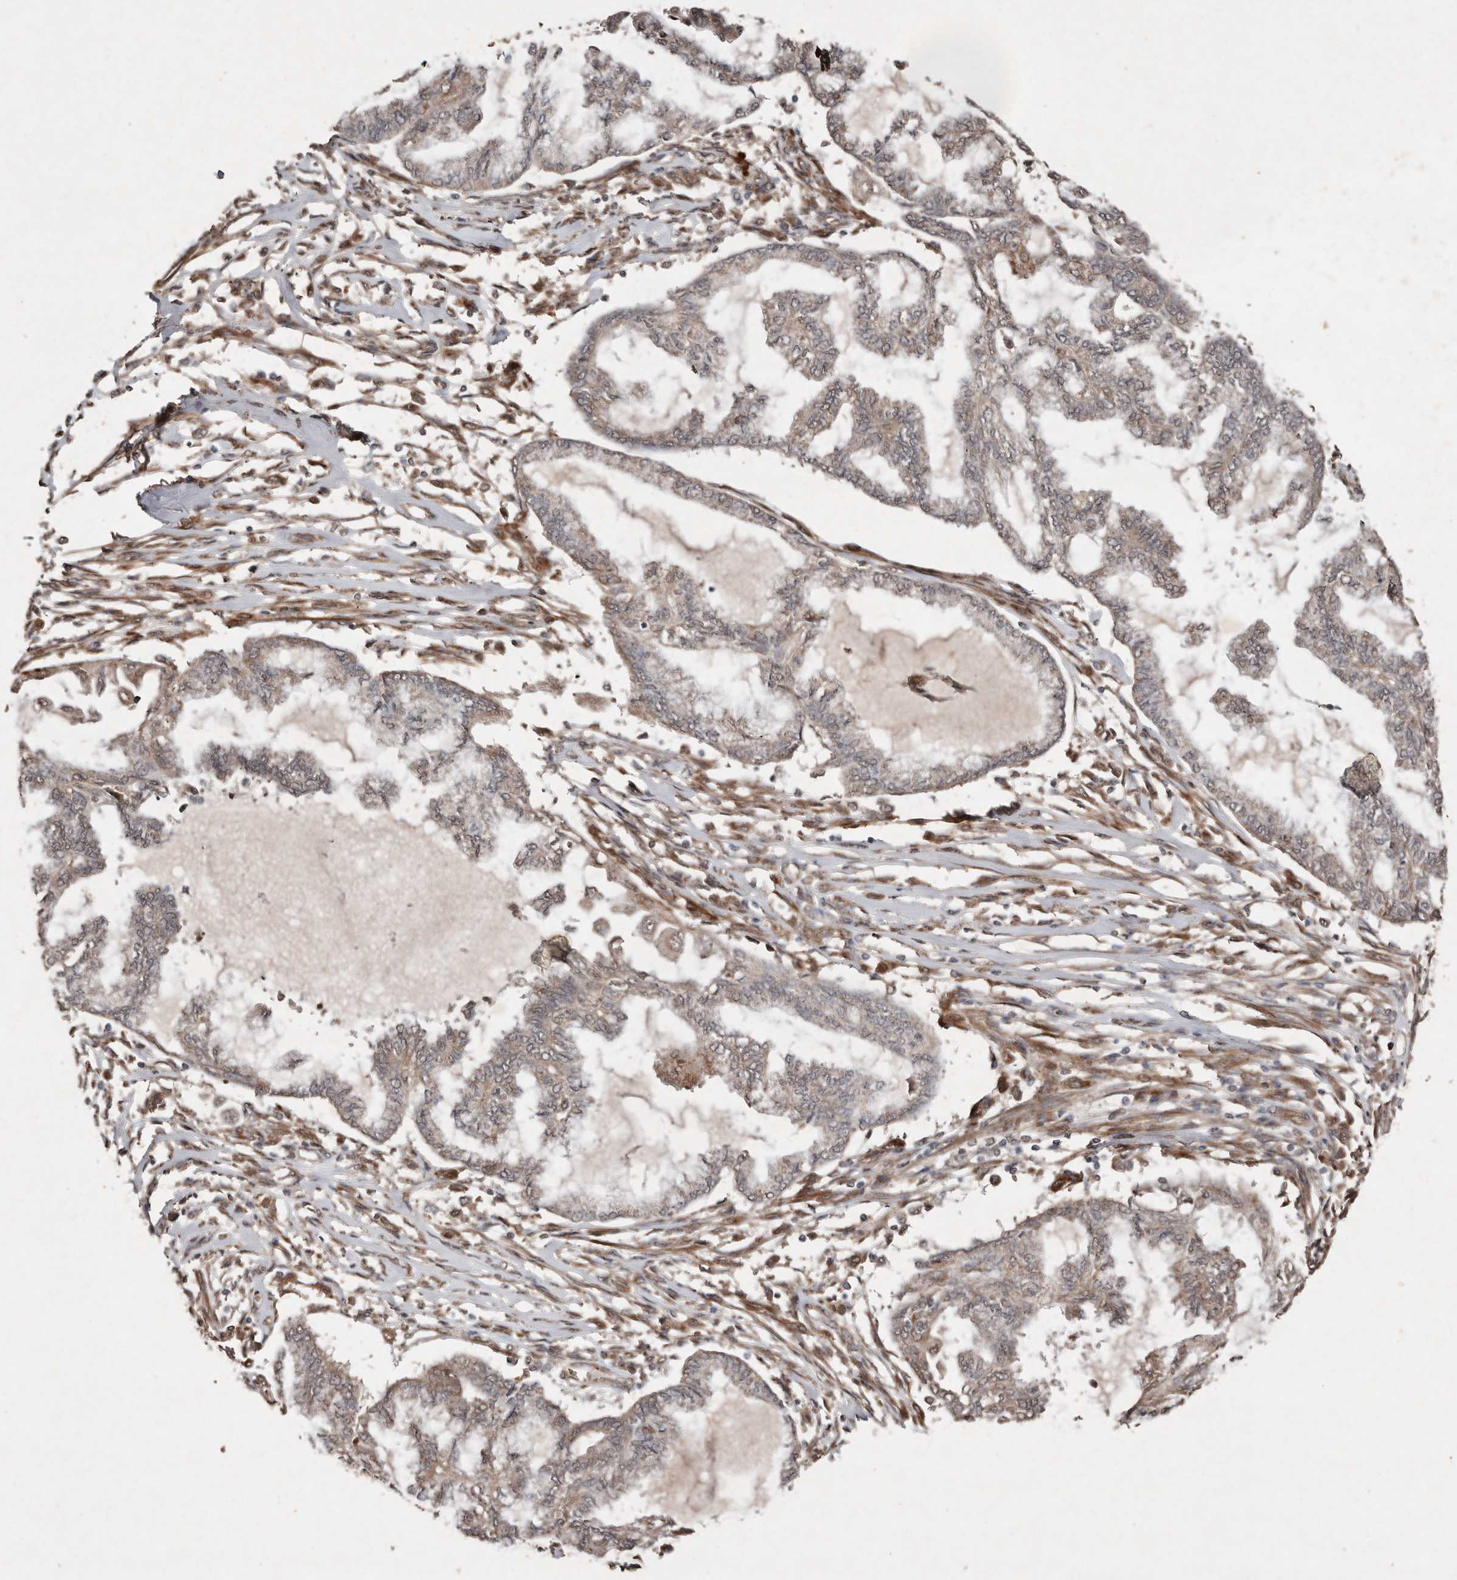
{"staining": {"intensity": "weak", "quantity": "25%-75%", "location": "cytoplasmic/membranous"}, "tissue": "endometrial cancer", "cell_type": "Tumor cells", "image_type": "cancer", "snomed": [{"axis": "morphology", "description": "Adenocarcinoma, NOS"}, {"axis": "topography", "description": "Endometrium"}], "caption": "Endometrial cancer stained with DAB immunohistochemistry reveals low levels of weak cytoplasmic/membranous staining in about 25%-75% of tumor cells.", "gene": "DIP2C", "patient": {"sex": "female", "age": 86}}